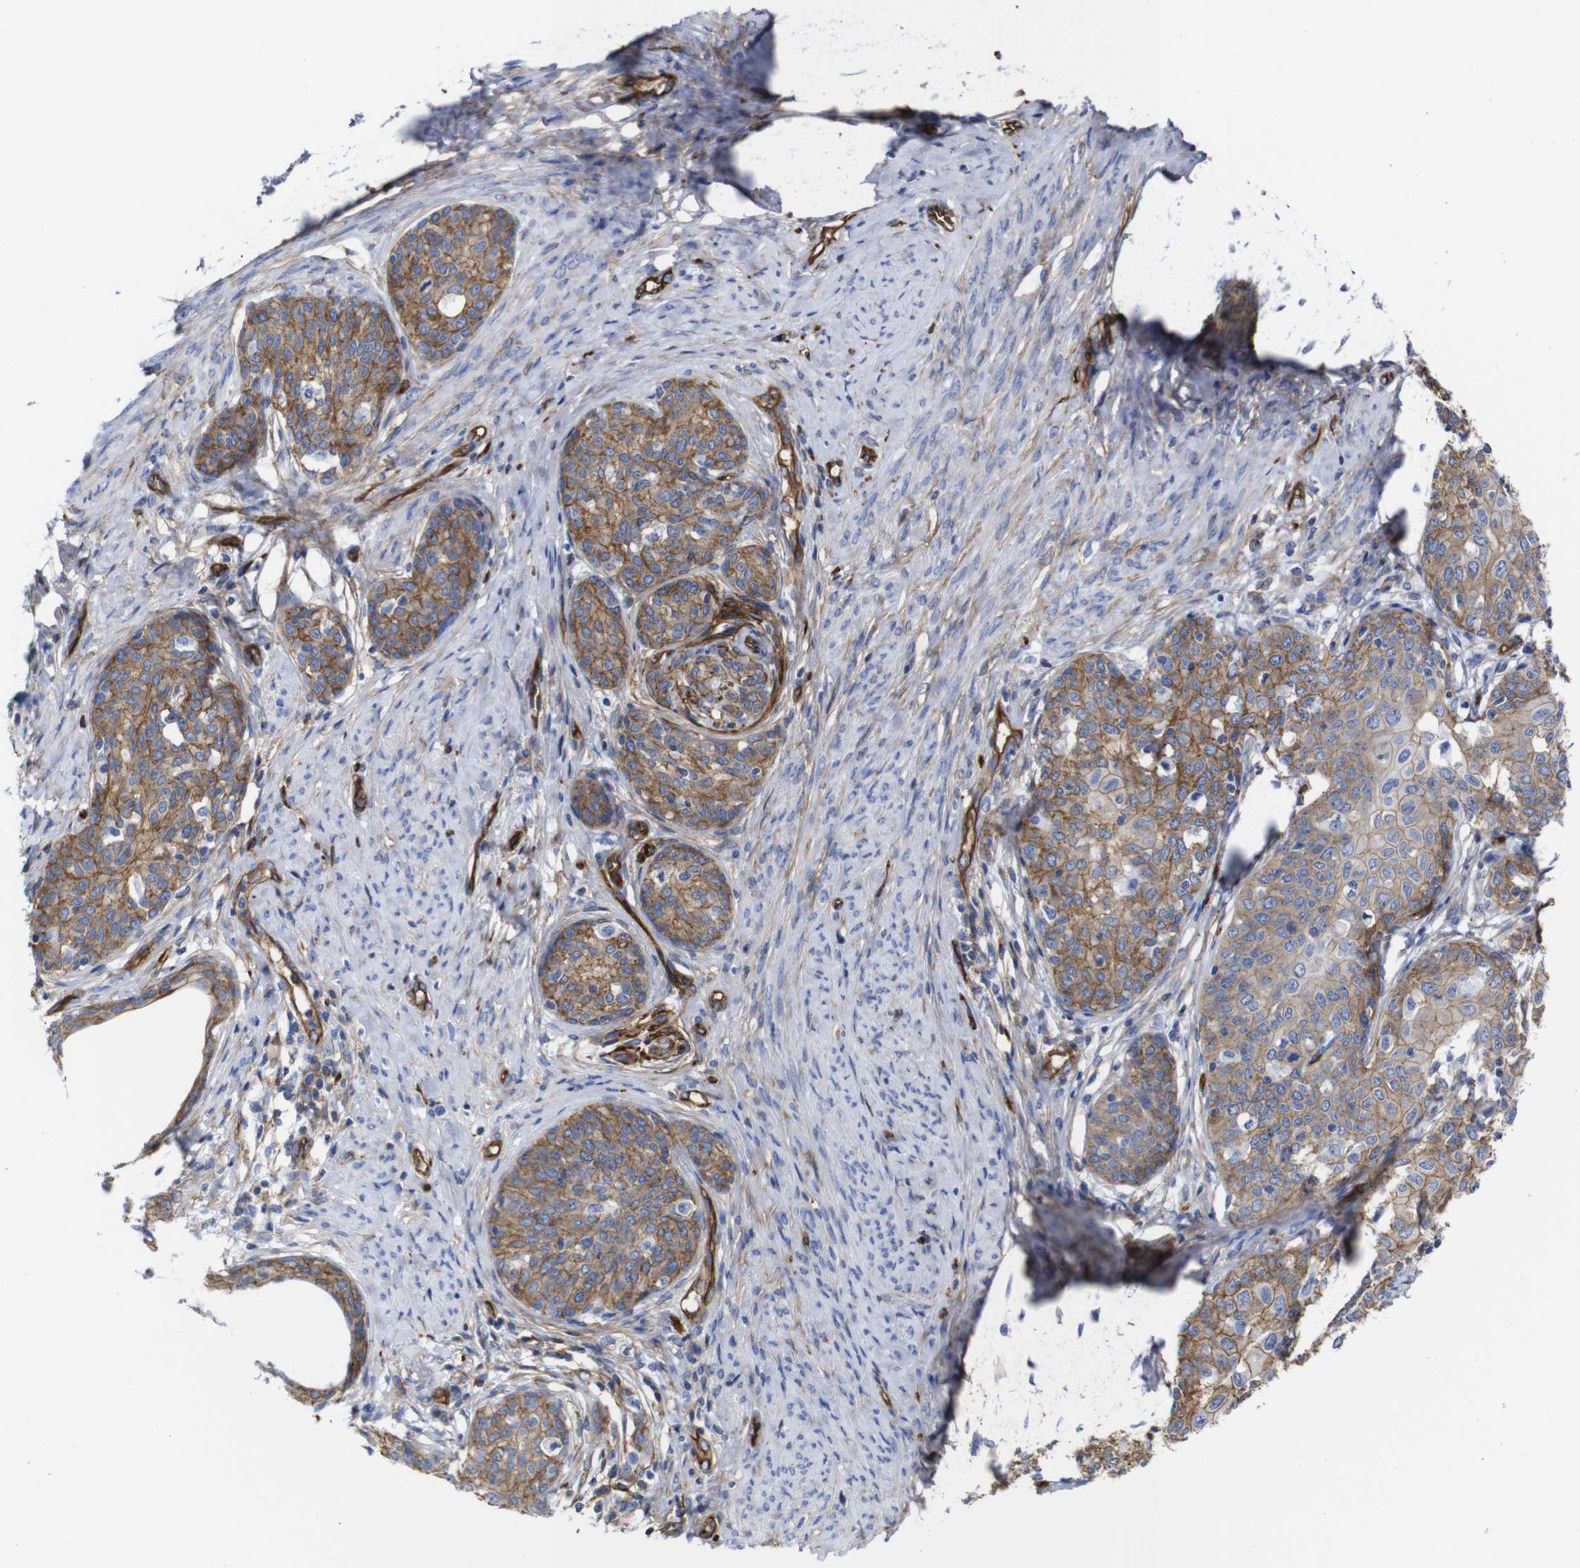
{"staining": {"intensity": "moderate", "quantity": ">75%", "location": "cytoplasmic/membranous"}, "tissue": "cervical cancer", "cell_type": "Tumor cells", "image_type": "cancer", "snomed": [{"axis": "morphology", "description": "Squamous cell carcinoma, NOS"}, {"axis": "morphology", "description": "Adenocarcinoma, NOS"}, {"axis": "topography", "description": "Cervix"}], "caption": "There is medium levels of moderate cytoplasmic/membranous staining in tumor cells of cervical cancer, as demonstrated by immunohistochemical staining (brown color).", "gene": "SPTBN1", "patient": {"sex": "female", "age": 52}}